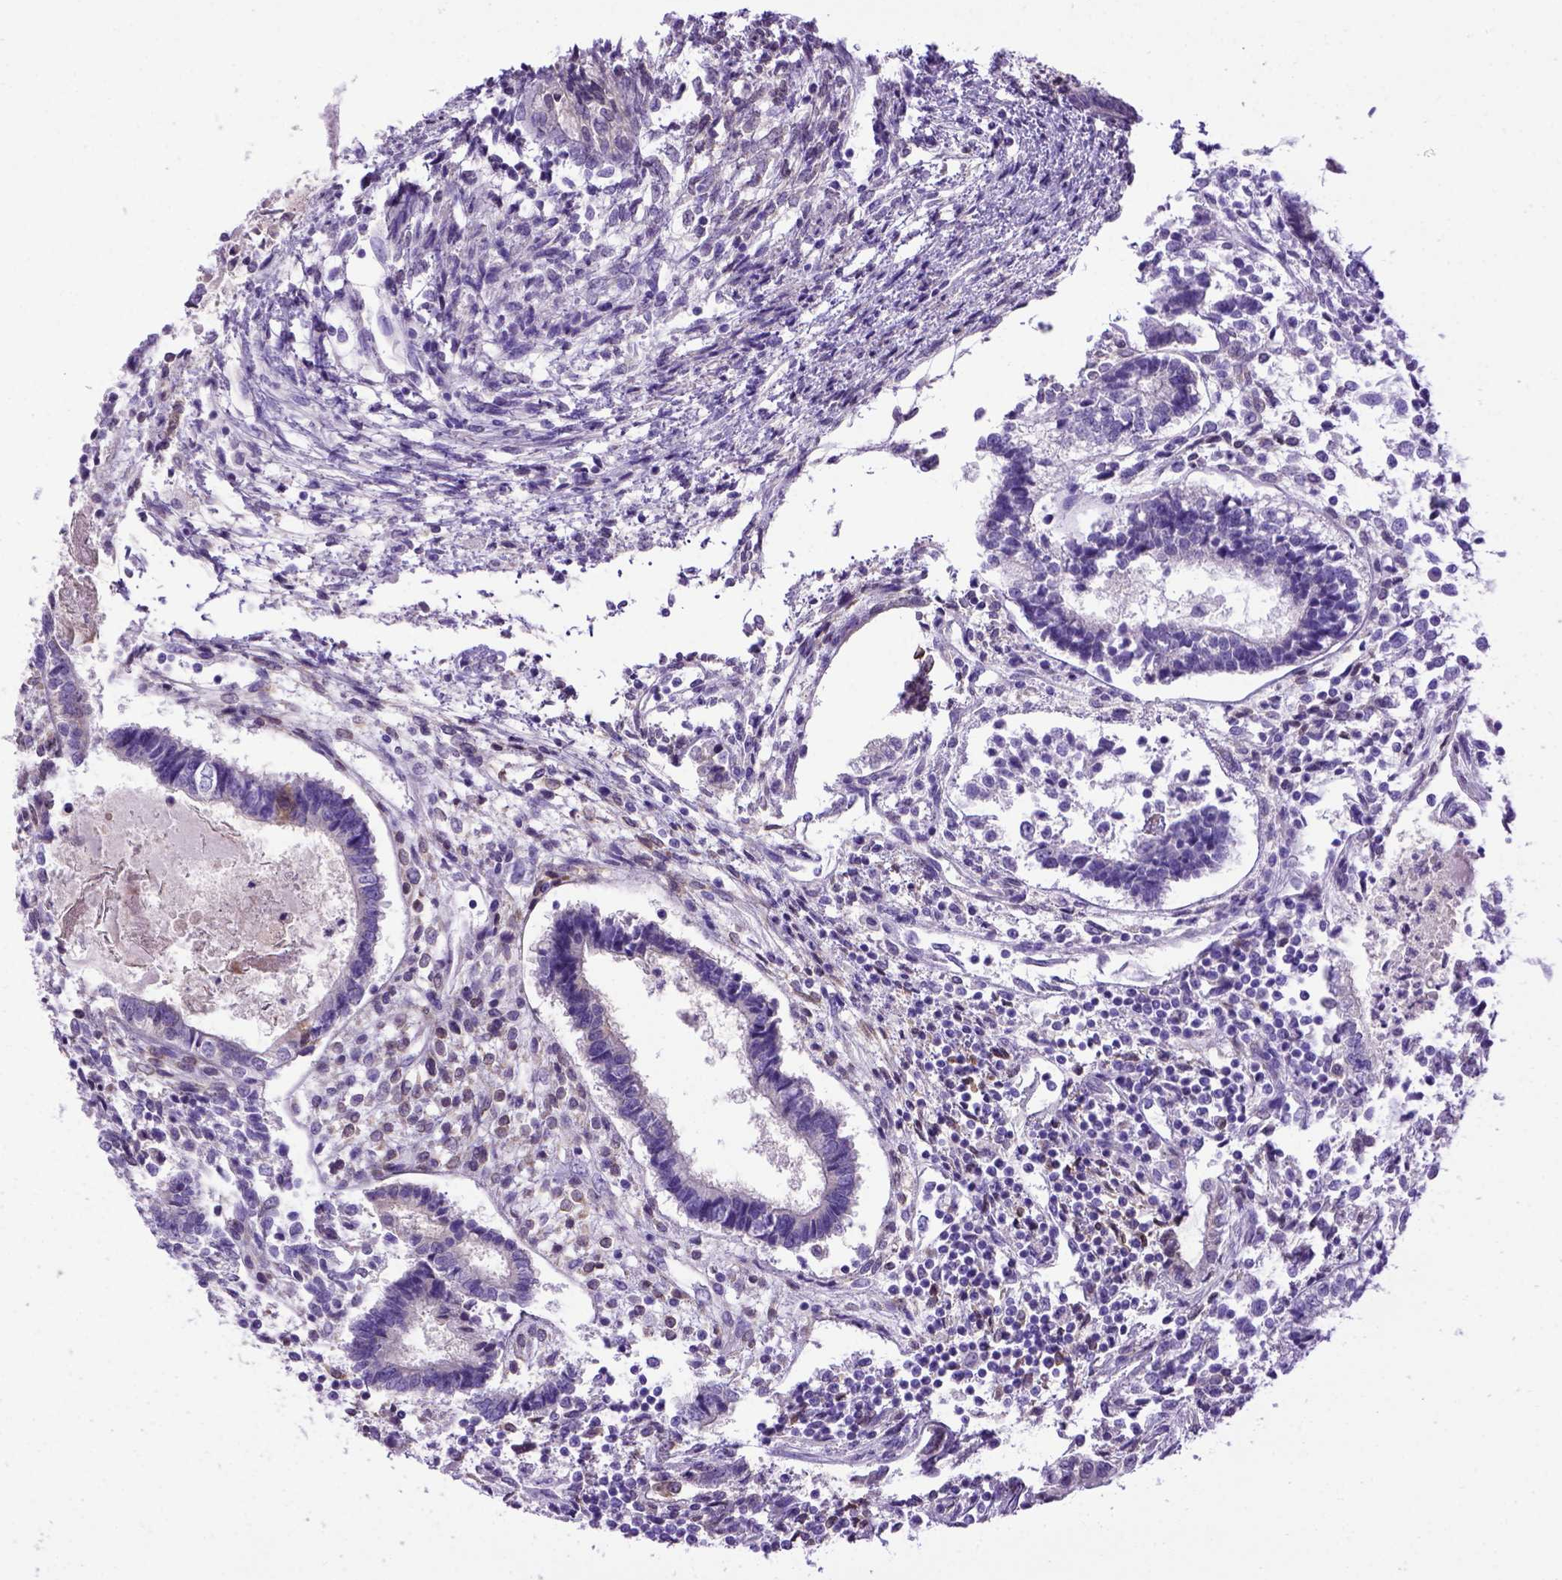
{"staining": {"intensity": "negative", "quantity": "none", "location": "none"}, "tissue": "testis cancer", "cell_type": "Tumor cells", "image_type": "cancer", "snomed": [{"axis": "morphology", "description": "Carcinoma, Embryonal, NOS"}, {"axis": "topography", "description": "Testis"}], "caption": "Testis cancer was stained to show a protein in brown. There is no significant expression in tumor cells.", "gene": "PTGES", "patient": {"sex": "male", "age": 37}}